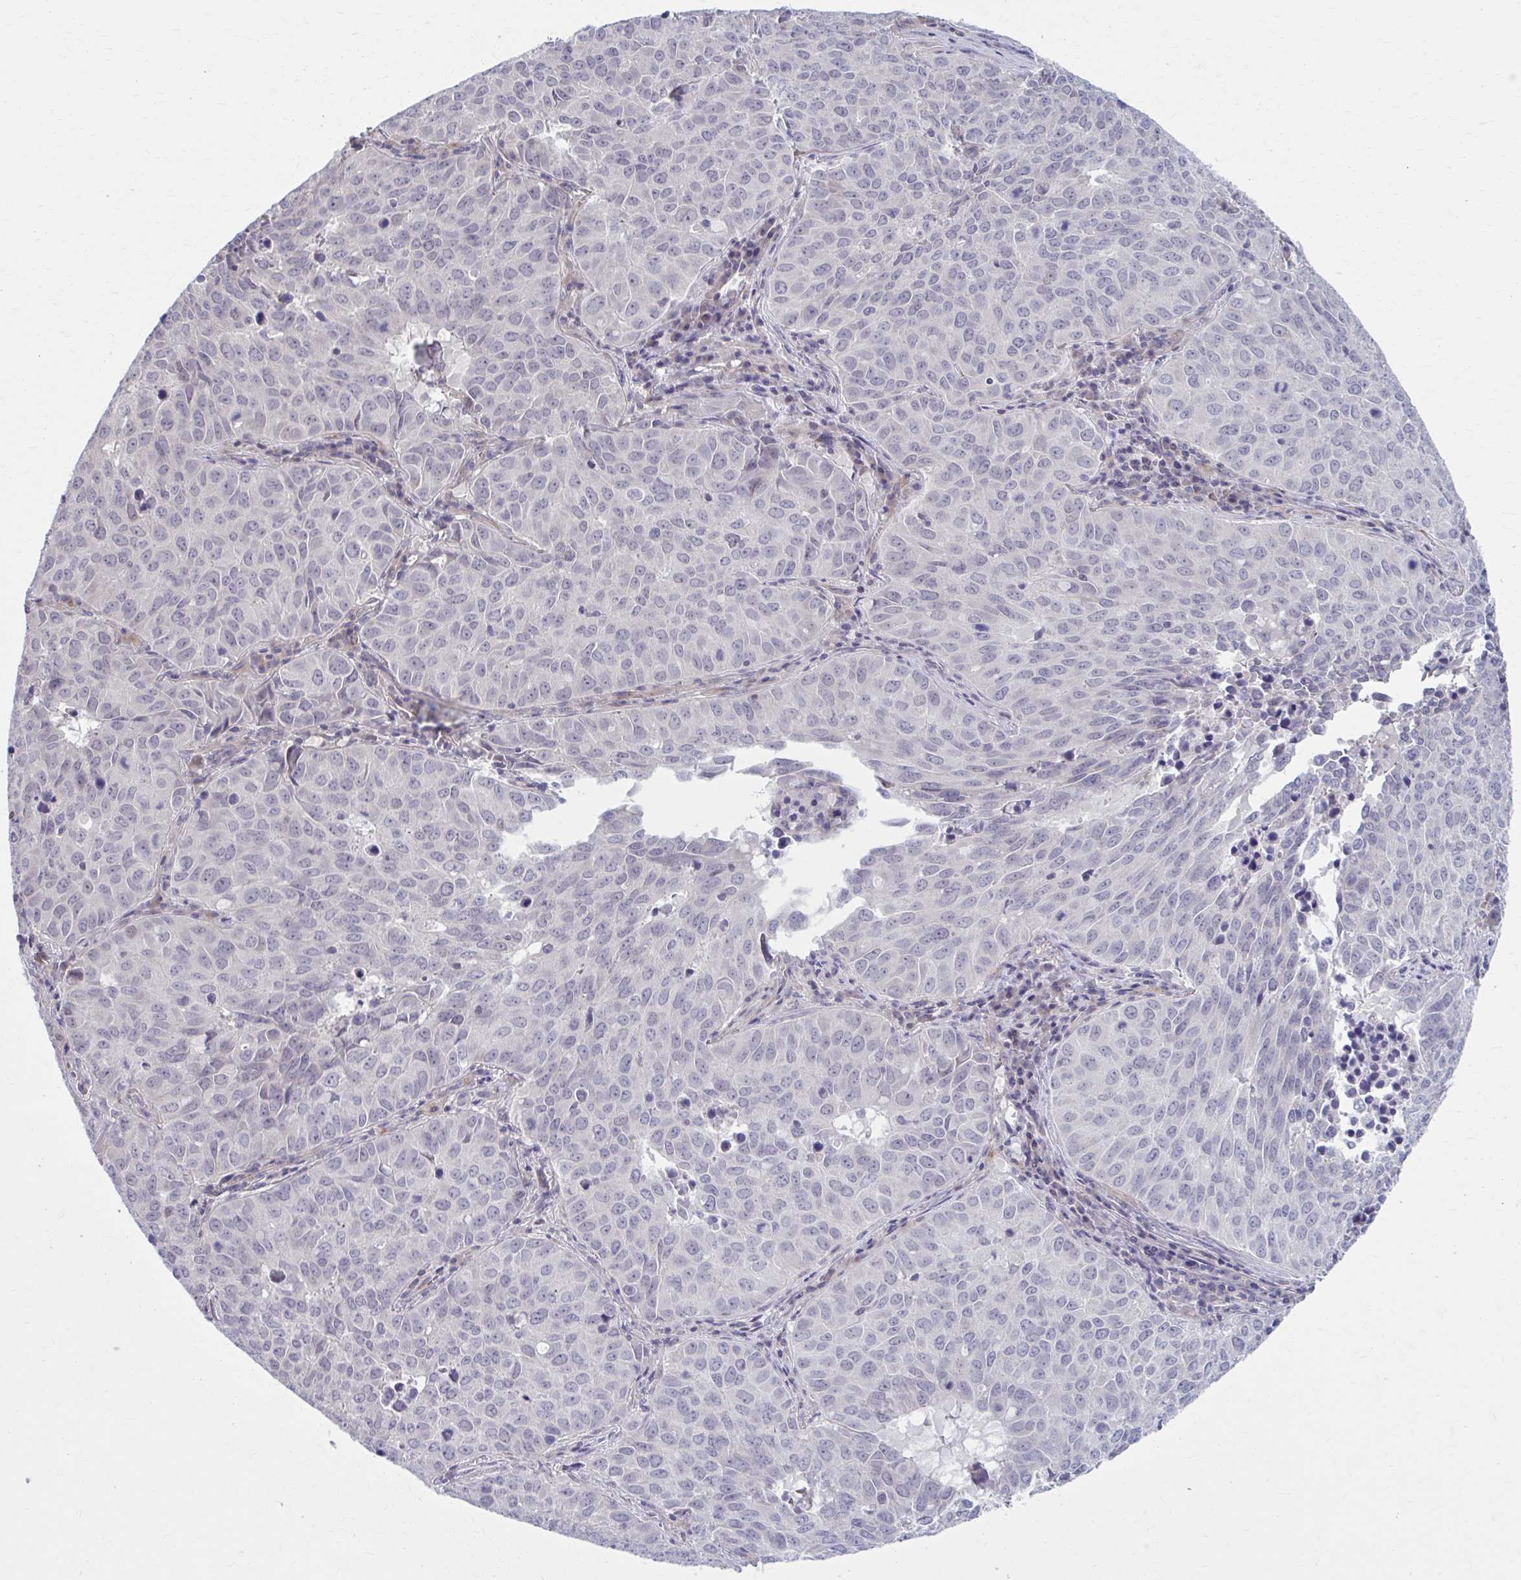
{"staining": {"intensity": "negative", "quantity": "none", "location": "none"}, "tissue": "lung cancer", "cell_type": "Tumor cells", "image_type": "cancer", "snomed": [{"axis": "morphology", "description": "Adenocarcinoma, NOS"}, {"axis": "topography", "description": "Lung"}], "caption": "This is an IHC photomicrograph of human lung cancer (adenocarcinoma). There is no expression in tumor cells.", "gene": "CHST3", "patient": {"sex": "female", "age": 50}}